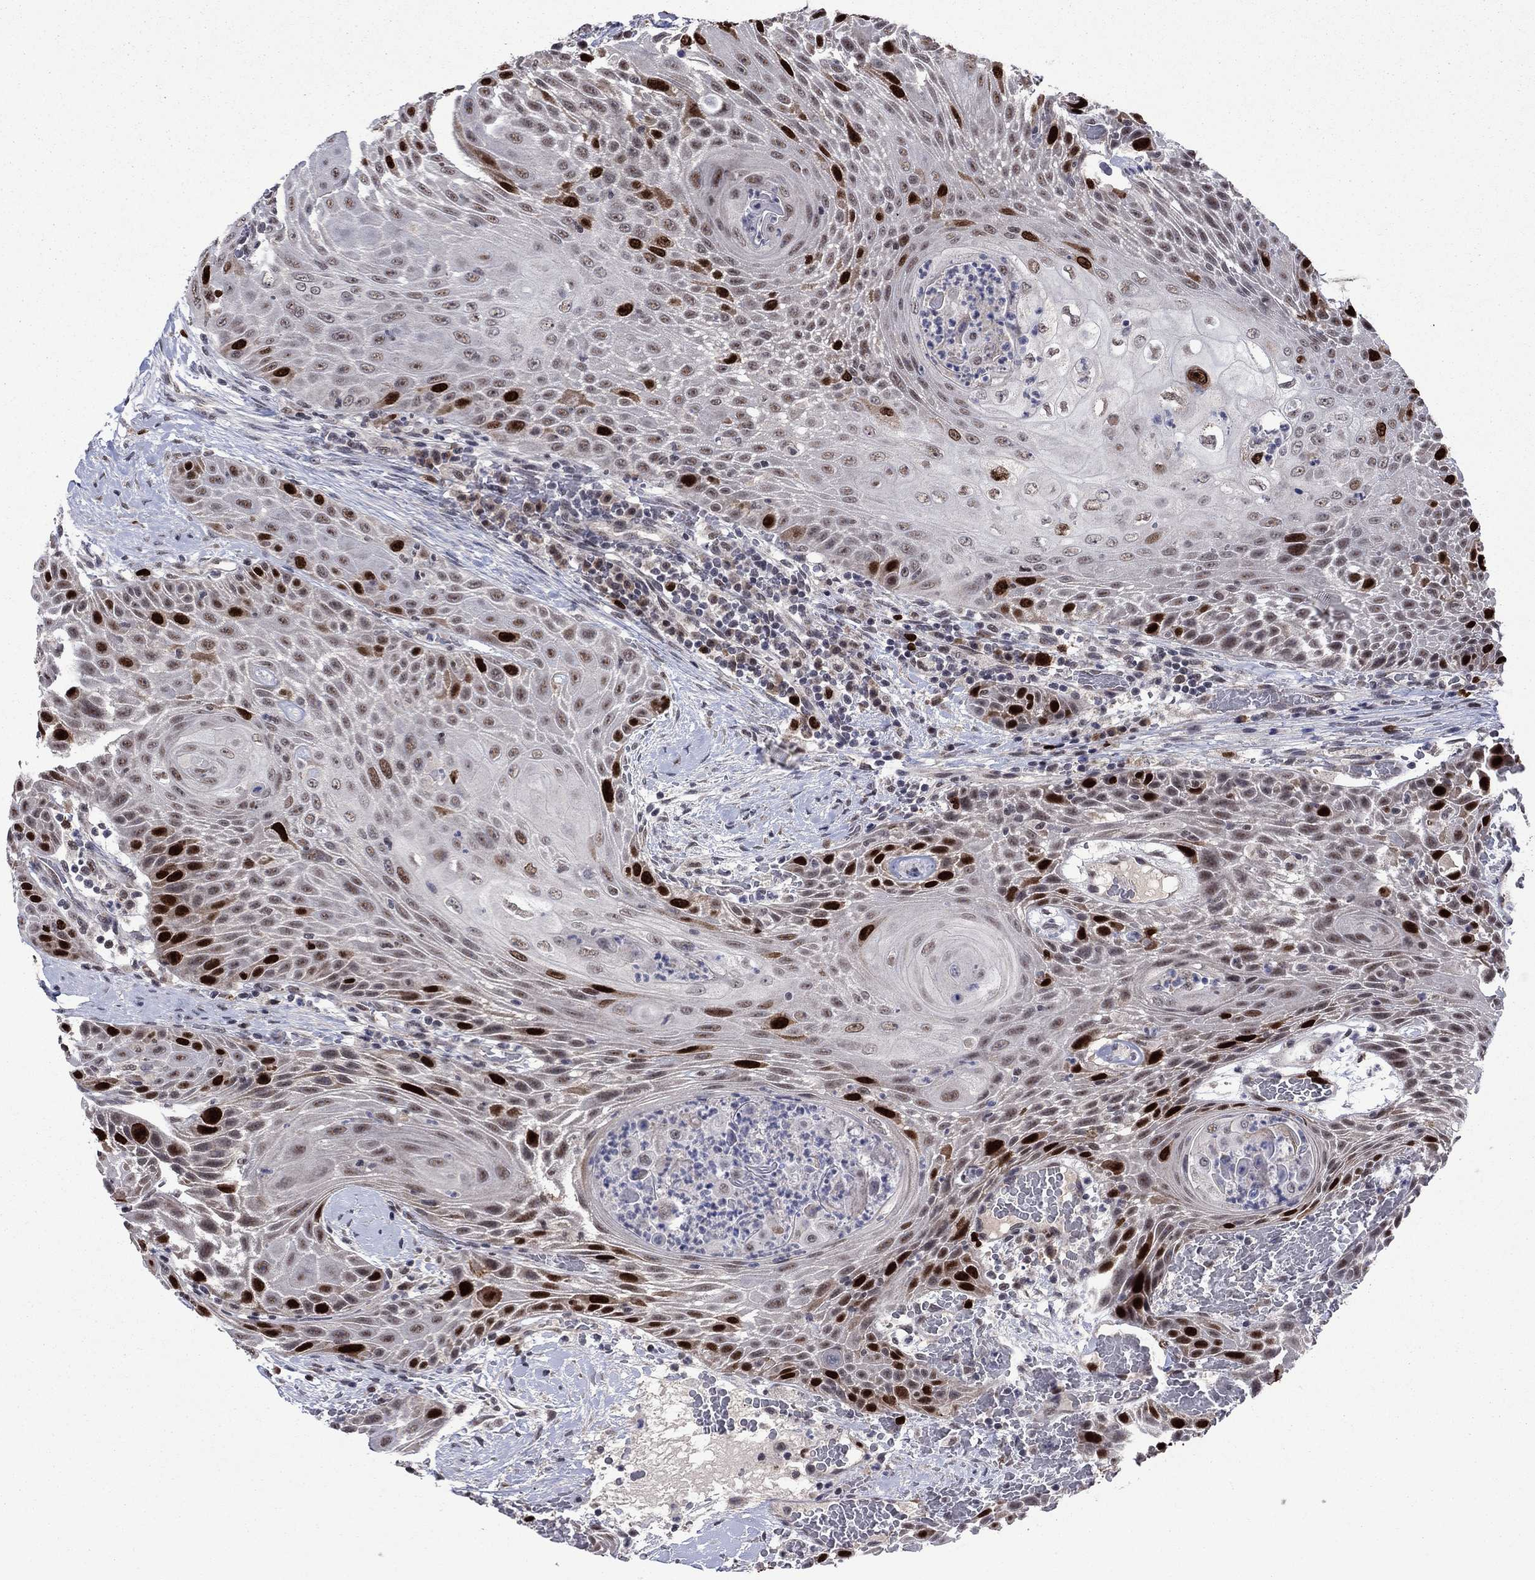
{"staining": {"intensity": "strong", "quantity": "25%-75%", "location": "nuclear"}, "tissue": "head and neck cancer", "cell_type": "Tumor cells", "image_type": "cancer", "snomed": [{"axis": "morphology", "description": "Squamous cell carcinoma, NOS"}, {"axis": "topography", "description": "Head-Neck"}], "caption": "Head and neck cancer was stained to show a protein in brown. There is high levels of strong nuclear positivity in about 25%-75% of tumor cells.", "gene": "CDCA5", "patient": {"sex": "male", "age": 69}}